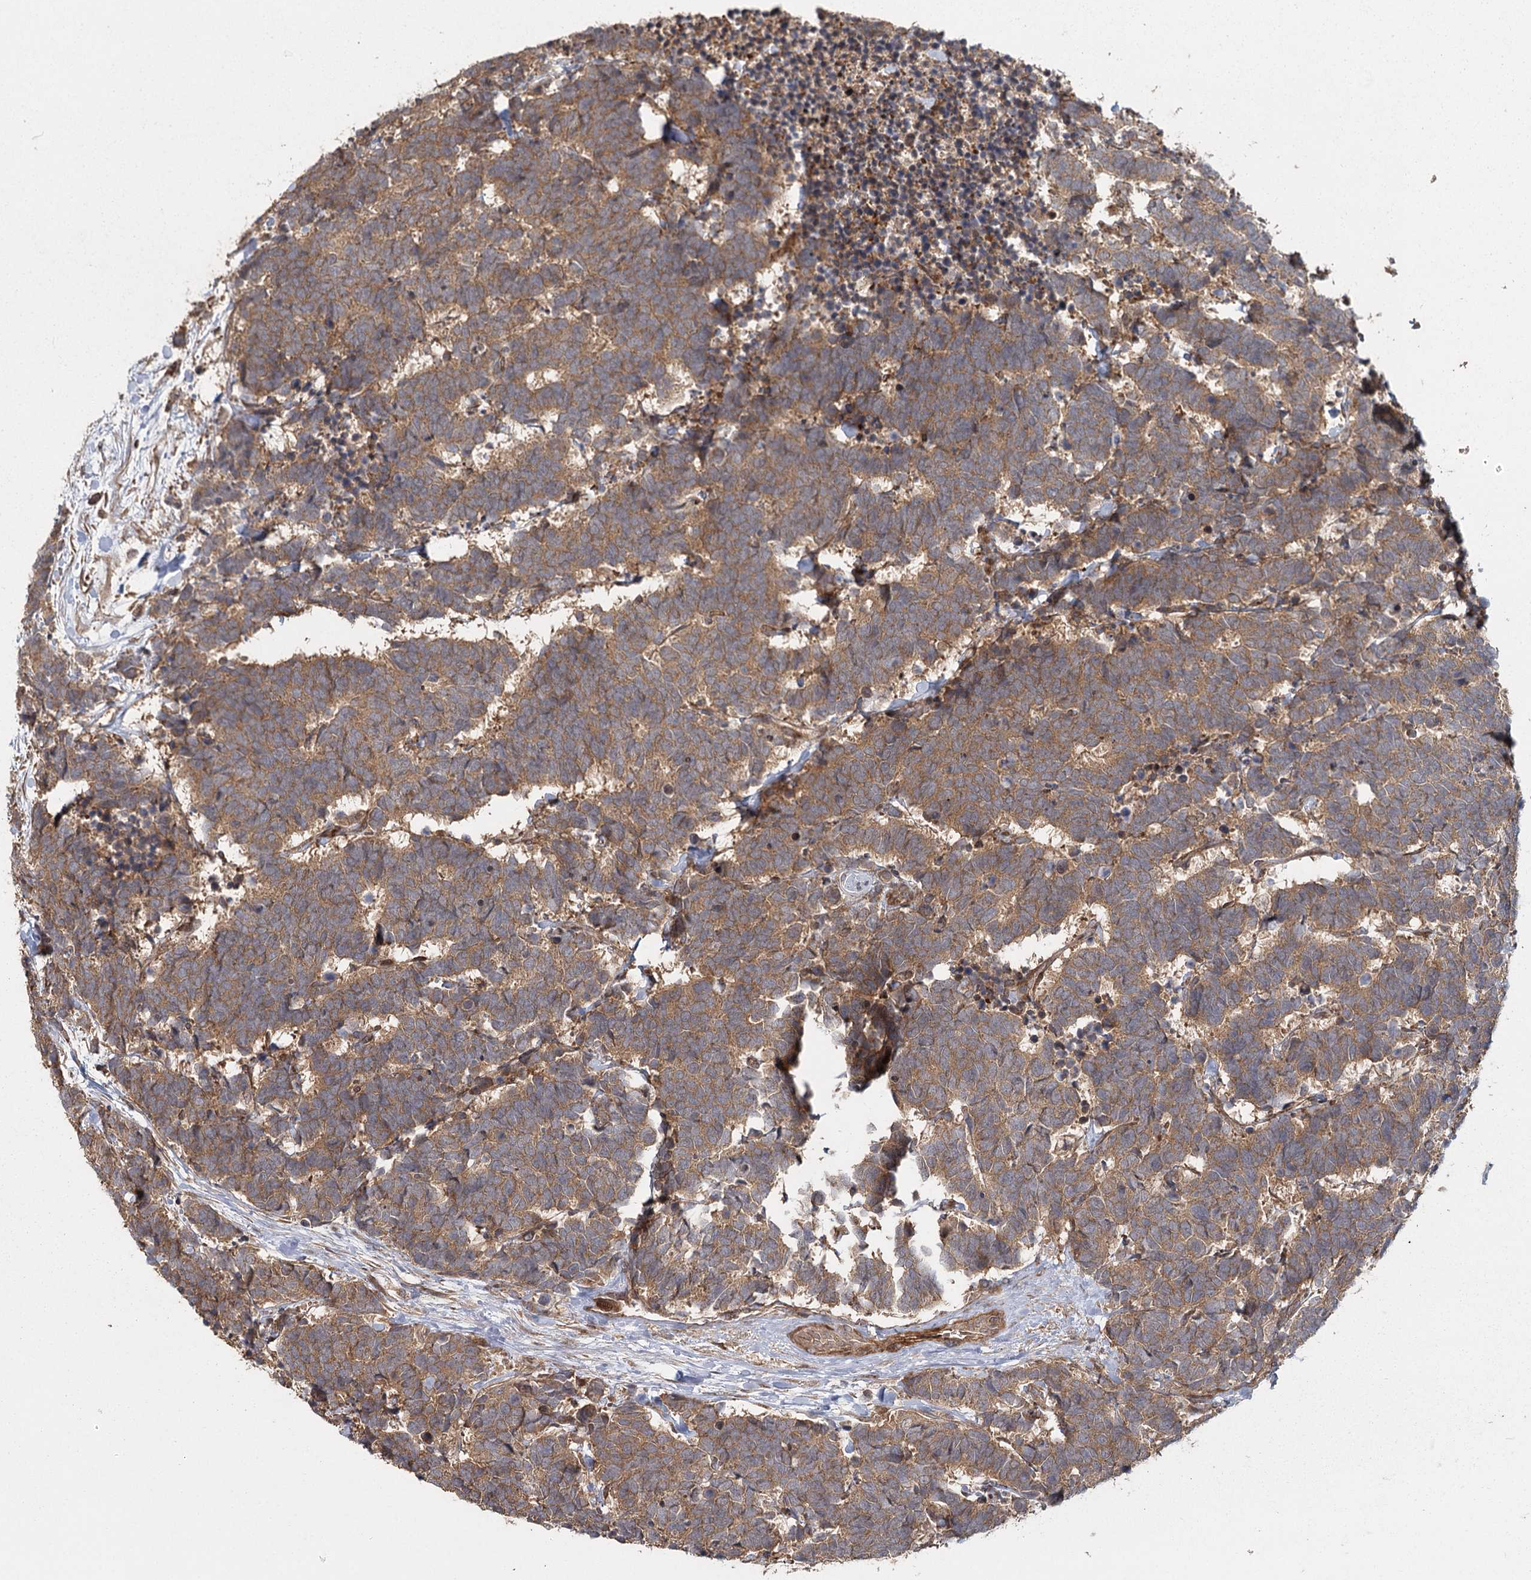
{"staining": {"intensity": "moderate", "quantity": ">75%", "location": "cytoplasmic/membranous"}, "tissue": "carcinoid", "cell_type": "Tumor cells", "image_type": "cancer", "snomed": [{"axis": "morphology", "description": "Carcinoma, NOS"}, {"axis": "morphology", "description": "Carcinoid, malignant, NOS"}, {"axis": "topography", "description": "Urinary bladder"}], "caption": "Immunohistochemistry (DAB) staining of malignant carcinoid demonstrates moderate cytoplasmic/membranous protein positivity in about >75% of tumor cells. (DAB = brown stain, brightfield microscopy at high magnification).", "gene": "RAPGEF6", "patient": {"sex": "male", "age": 57}}